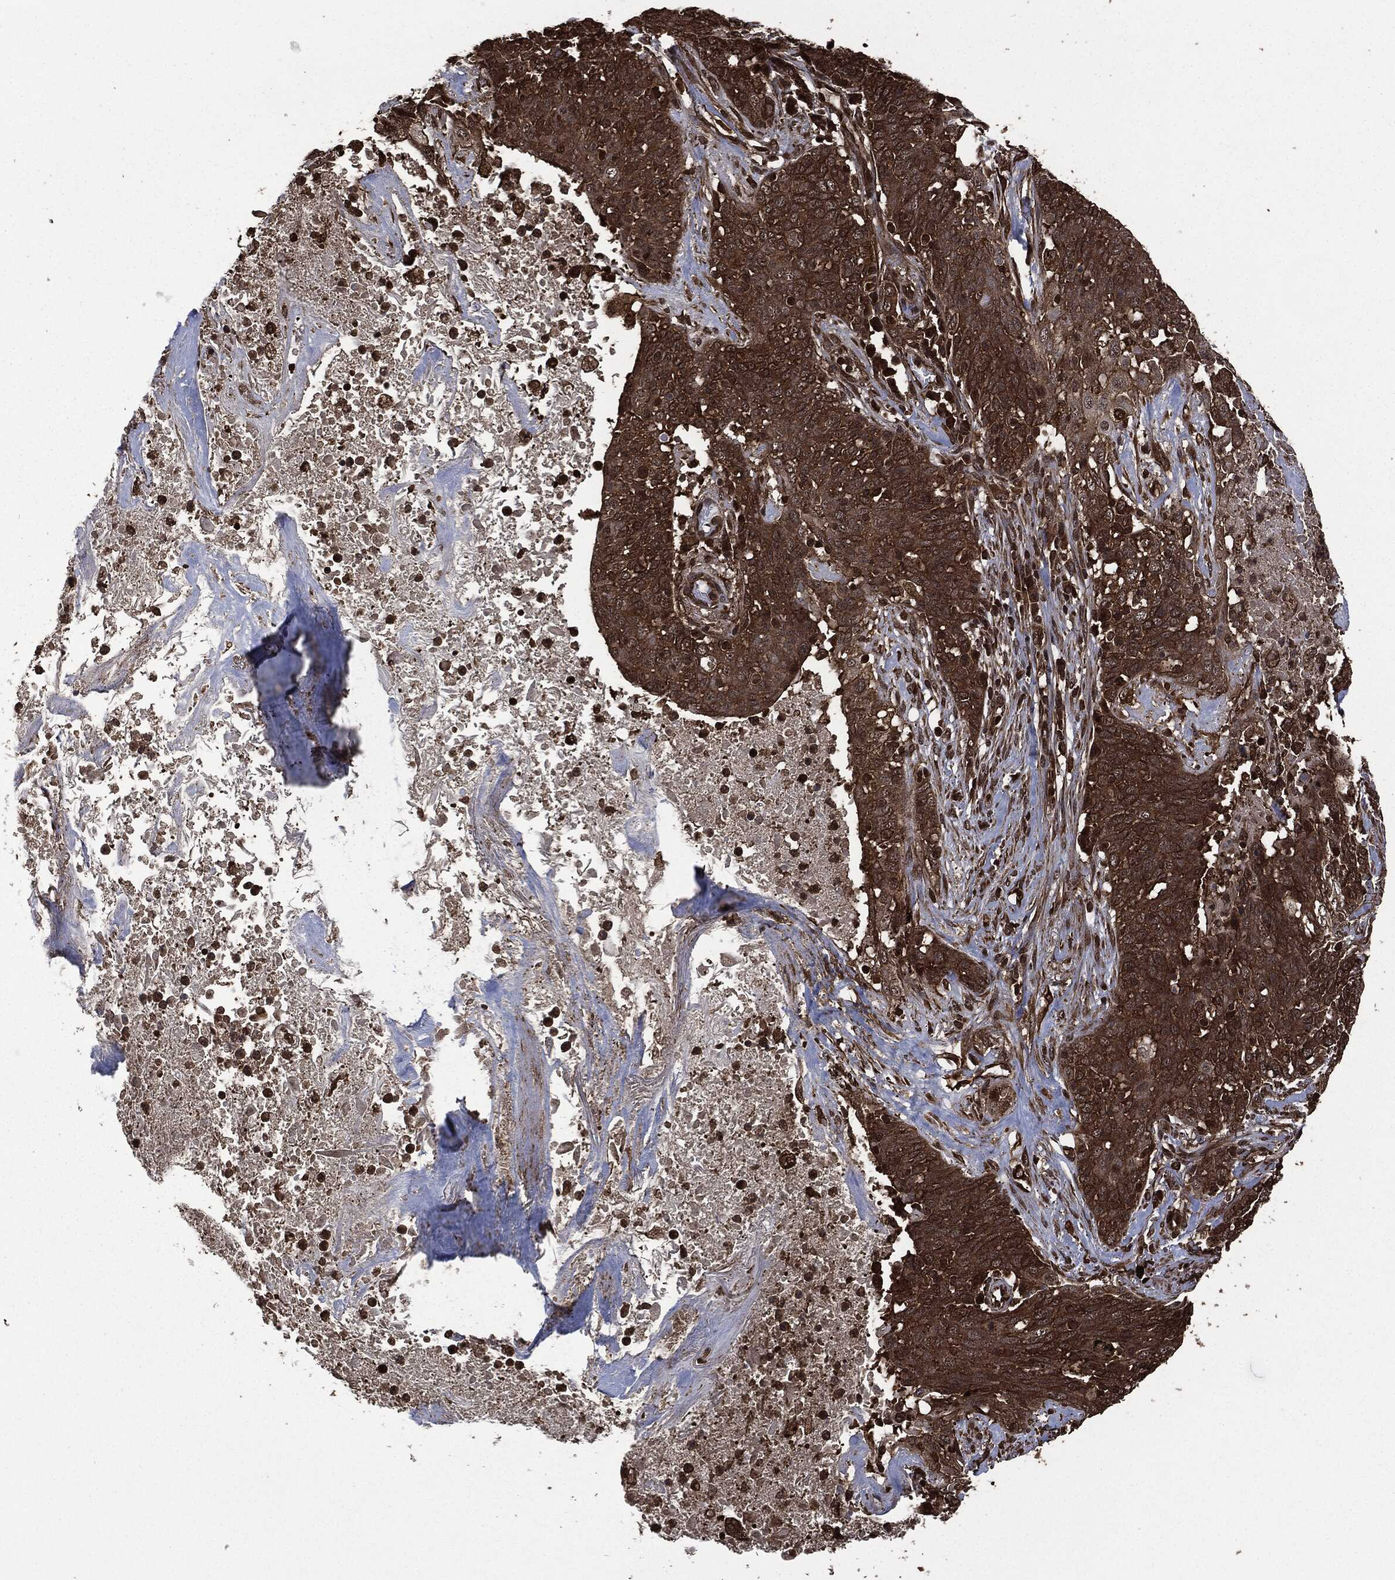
{"staining": {"intensity": "weak", "quantity": ">75%", "location": "cytoplasmic/membranous"}, "tissue": "lung cancer", "cell_type": "Tumor cells", "image_type": "cancer", "snomed": [{"axis": "morphology", "description": "Squamous cell carcinoma, NOS"}, {"axis": "topography", "description": "Lung"}], "caption": "IHC (DAB (3,3'-diaminobenzidine)) staining of human lung cancer demonstrates weak cytoplasmic/membranous protein expression in about >75% of tumor cells. Using DAB (brown) and hematoxylin (blue) stains, captured at high magnification using brightfield microscopy.", "gene": "HRAS", "patient": {"sex": "male", "age": 82}}